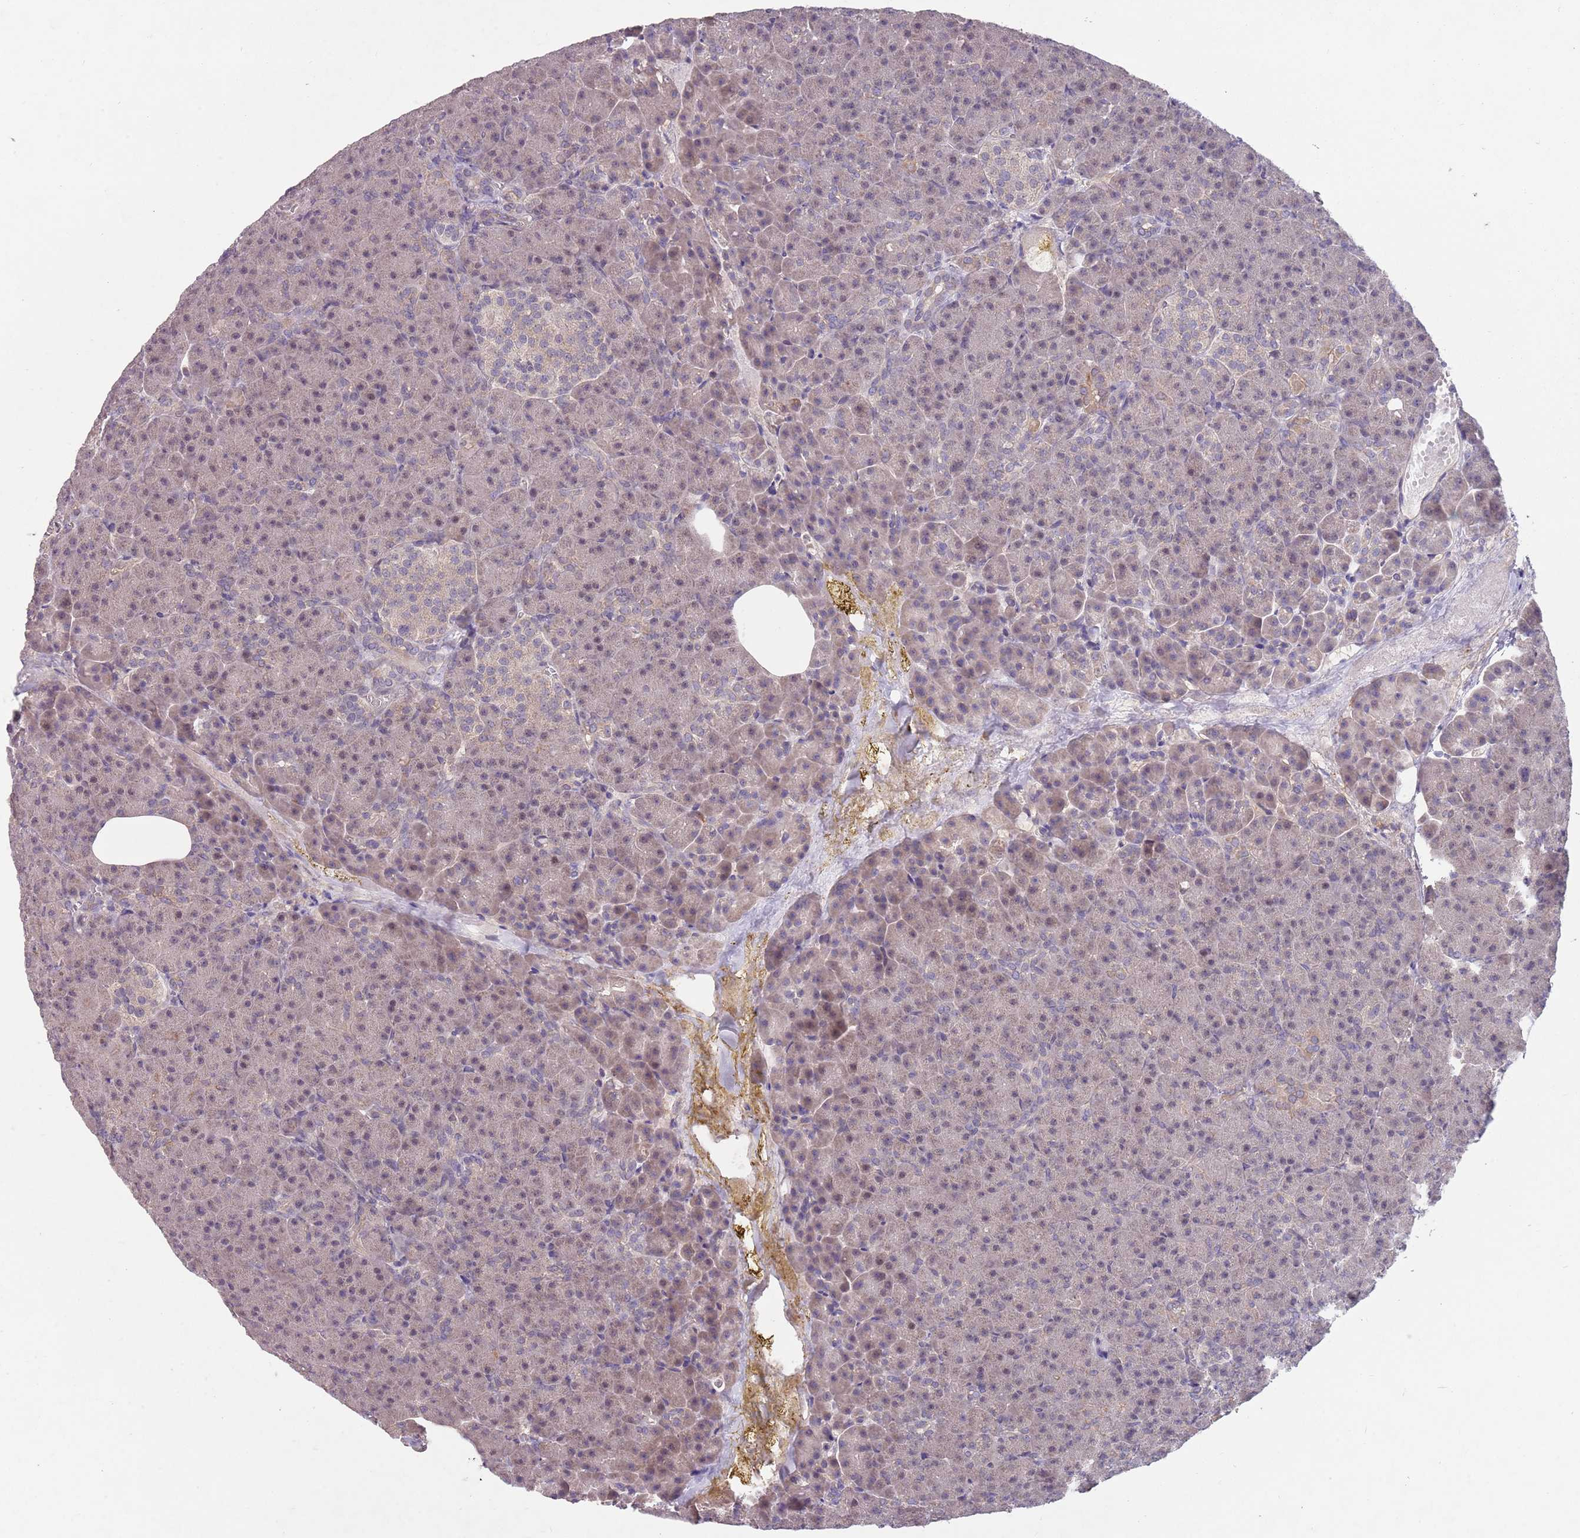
{"staining": {"intensity": "weak", "quantity": "25%-75%", "location": "cytoplasmic/membranous"}, "tissue": "pancreas", "cell_type": "Exocrine glandular cells", "image_type": "normal", "snomed": [{"axis": "morphology", "description": "Normal tissue, NOS"}, {"axis": "topography", "description": "Pancreas"}], "caption": "Protein expression analysis of benign pancreas reveals weak cytoplasmic/membranous staining in about 25%-75% of exocrine glandular cells.", "gene": "MEI1", "patient": {"sex": "female", "age": 74}}